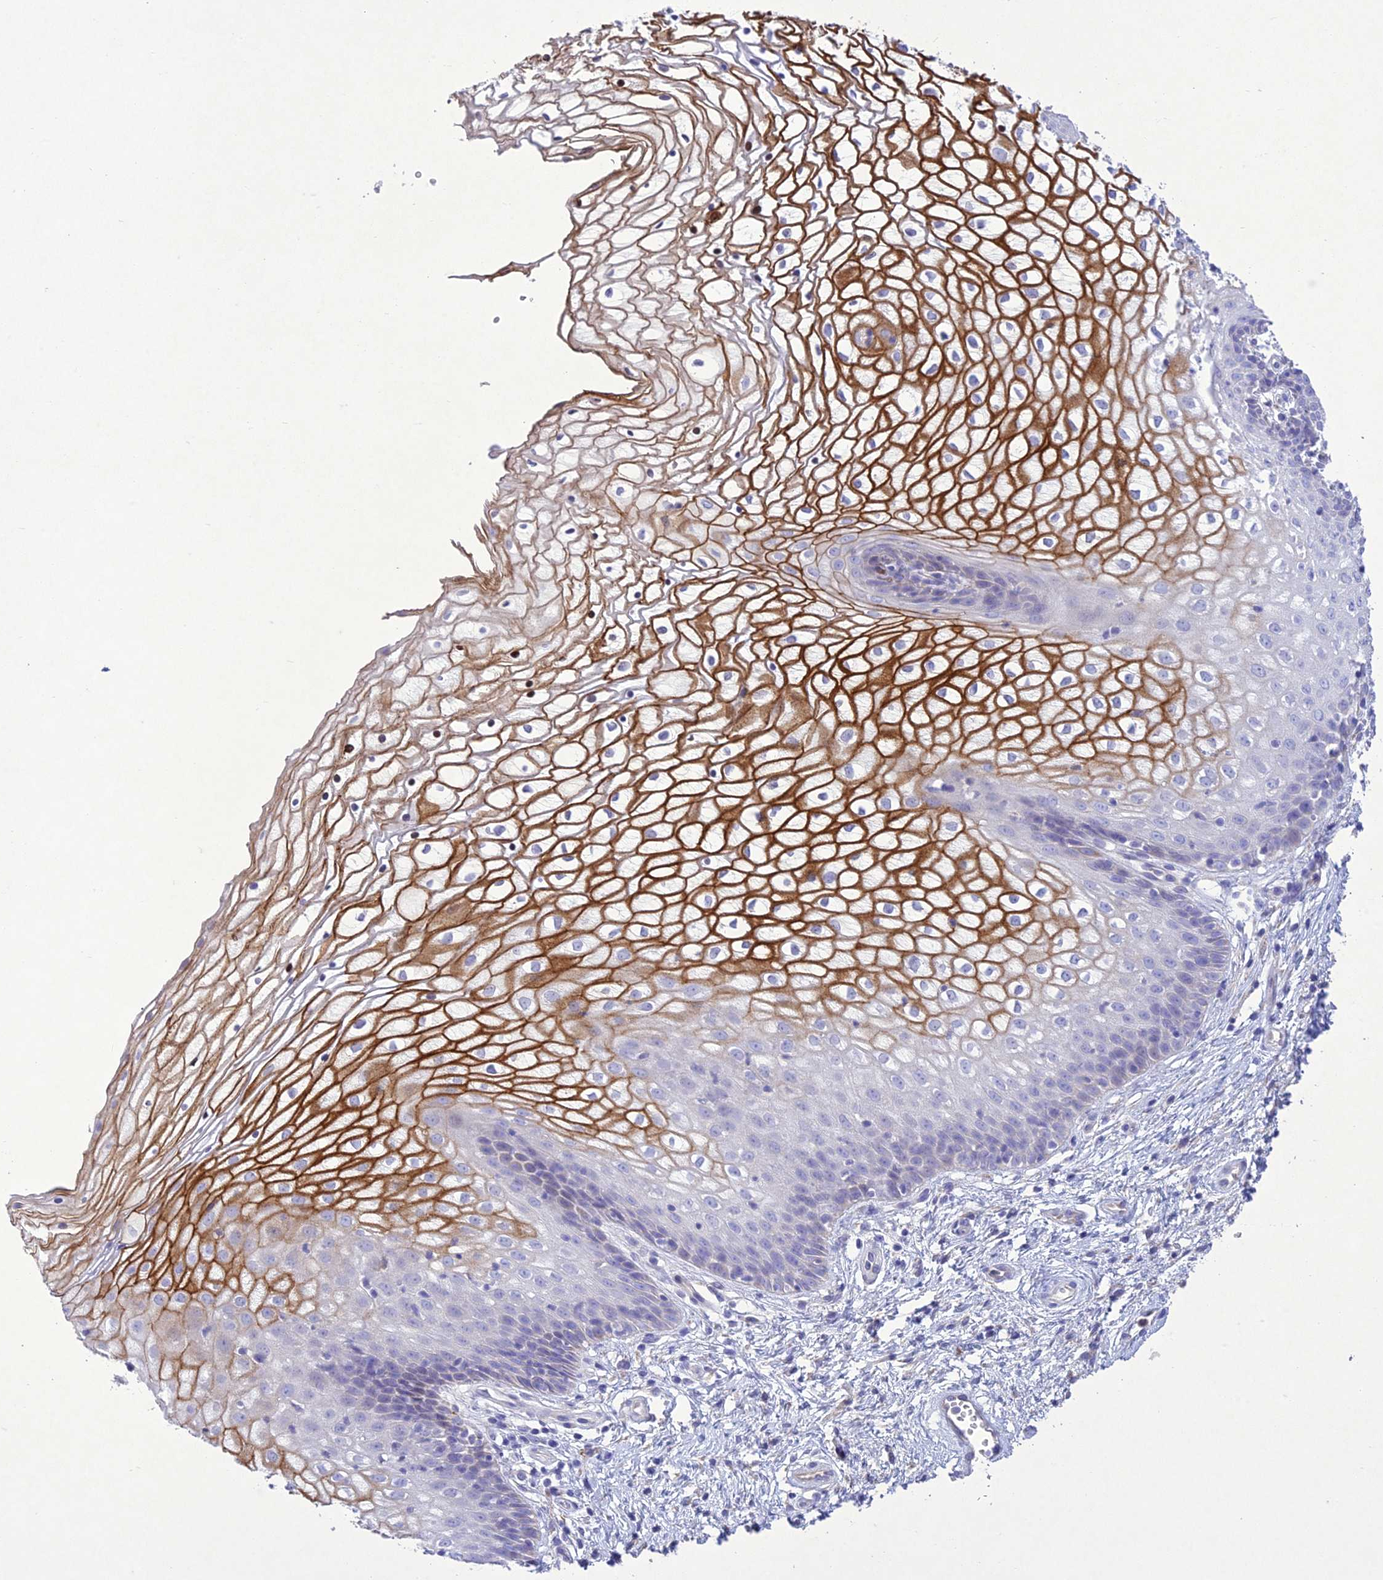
{"staining": {"intensity": "strong", "quantity": "25%-75%", "location": "cytoplasmic/membranous"}, "tissue": "vagina", "cell_type": "Squamous epithelial cells", "image_type": "normal", "snomed": [{"axis": "morphology", "description": "Normal tissue, NOS"}, {"axis": "topography", "description": "Vagina"}], "caption": "High-magnification brightfield microscopy of normal vagina stained with DAB (brown) and counterstained with hematoxylin (blue). squamous epithelial cells exhibit strong cytoplasmic/membranous staining is appreciated in approximately25%-75% of cells.", "gene": "SLC13A5", "patient": {"sex": "female", "age": 34}}